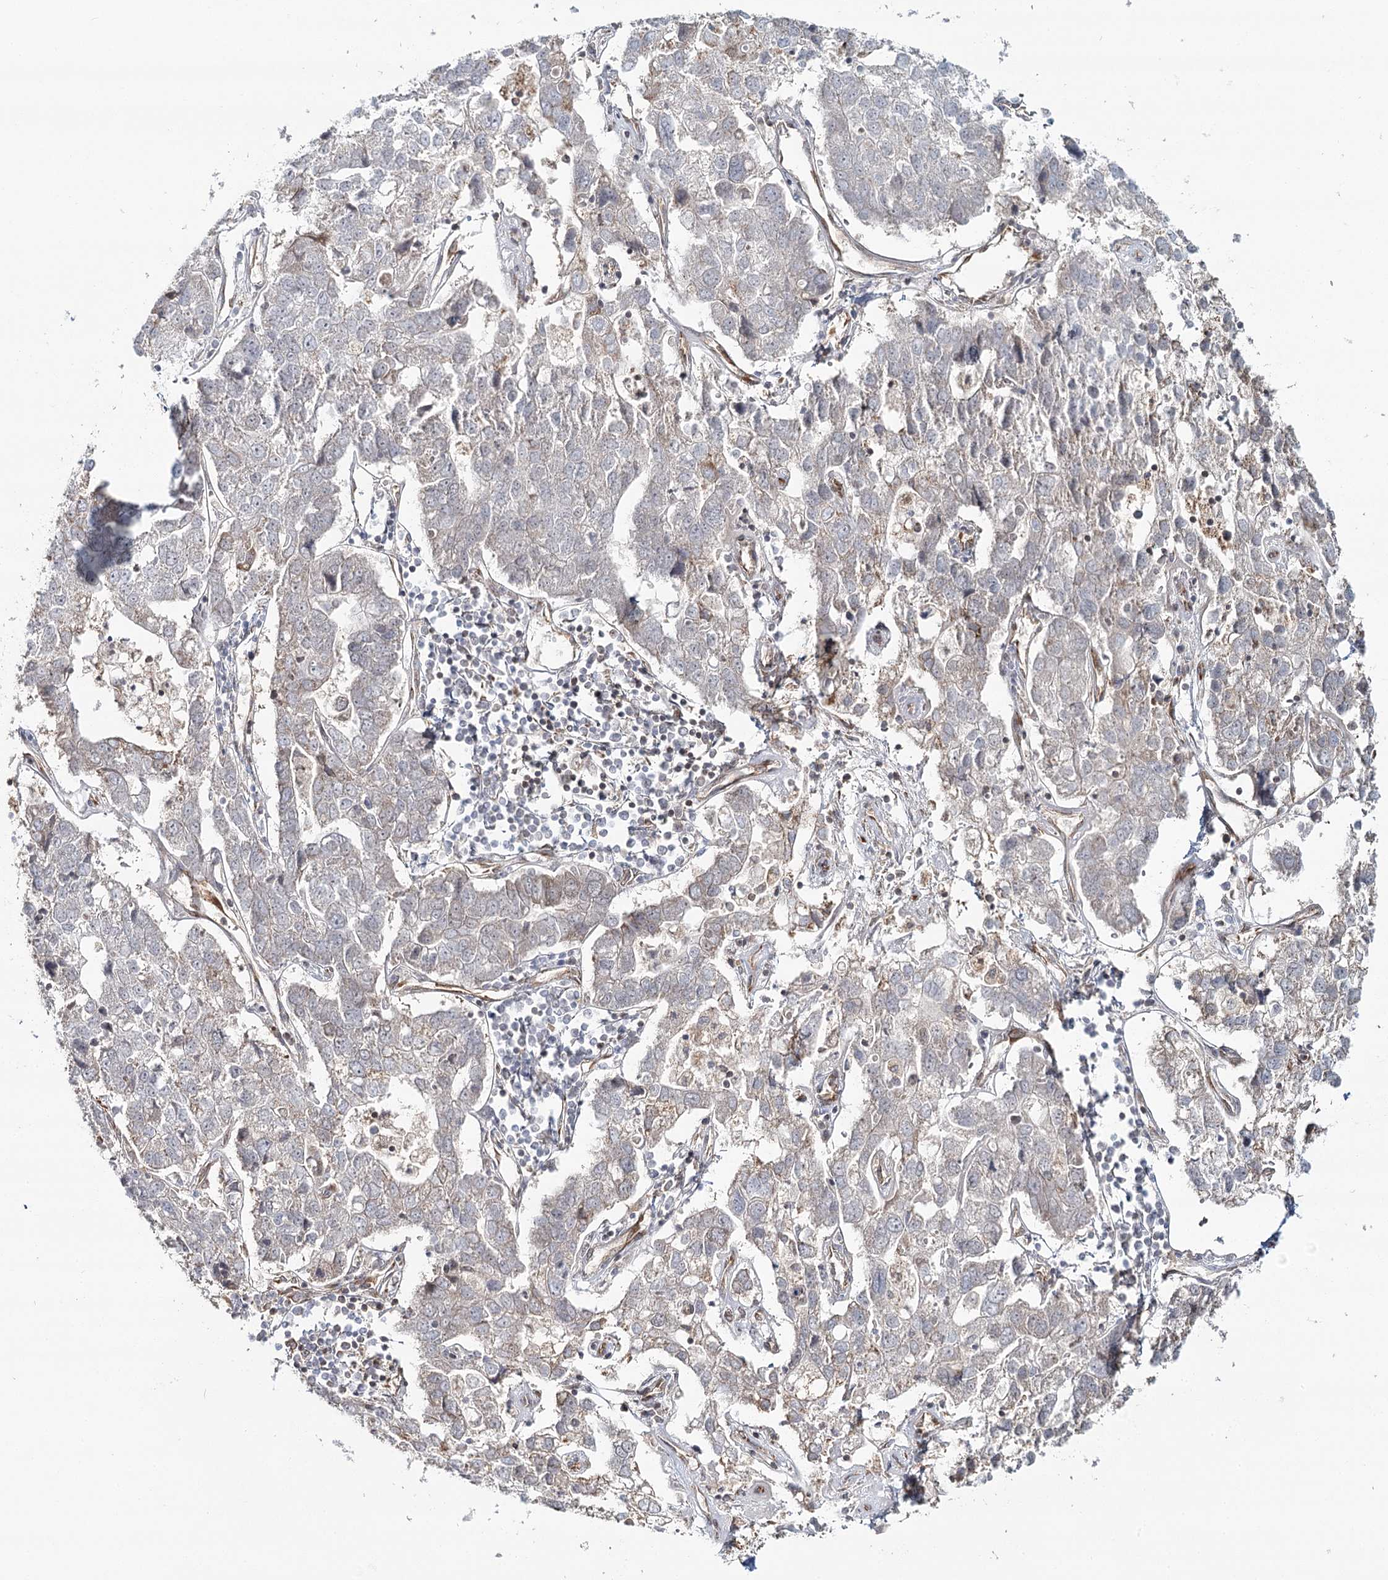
{"staining": {"intensity": "negative", "quantity": "none", "location": "none"}, "tissue": "pancreatic cancer", "cell_type": "Tumor cells", "image_type": "cancer", "snomed": [{"axis": "morphology", "description": "Adenocarcinoma, NOS"}, {"axis": "topography", "description": "Pancreas"}], "caption": "Human pancreatic cancer stained for a protein using immunohistochemistry displays no expression in tumor cells.", "gene": "OTUD4", "patient": {"sex": "female", "age": 61}}